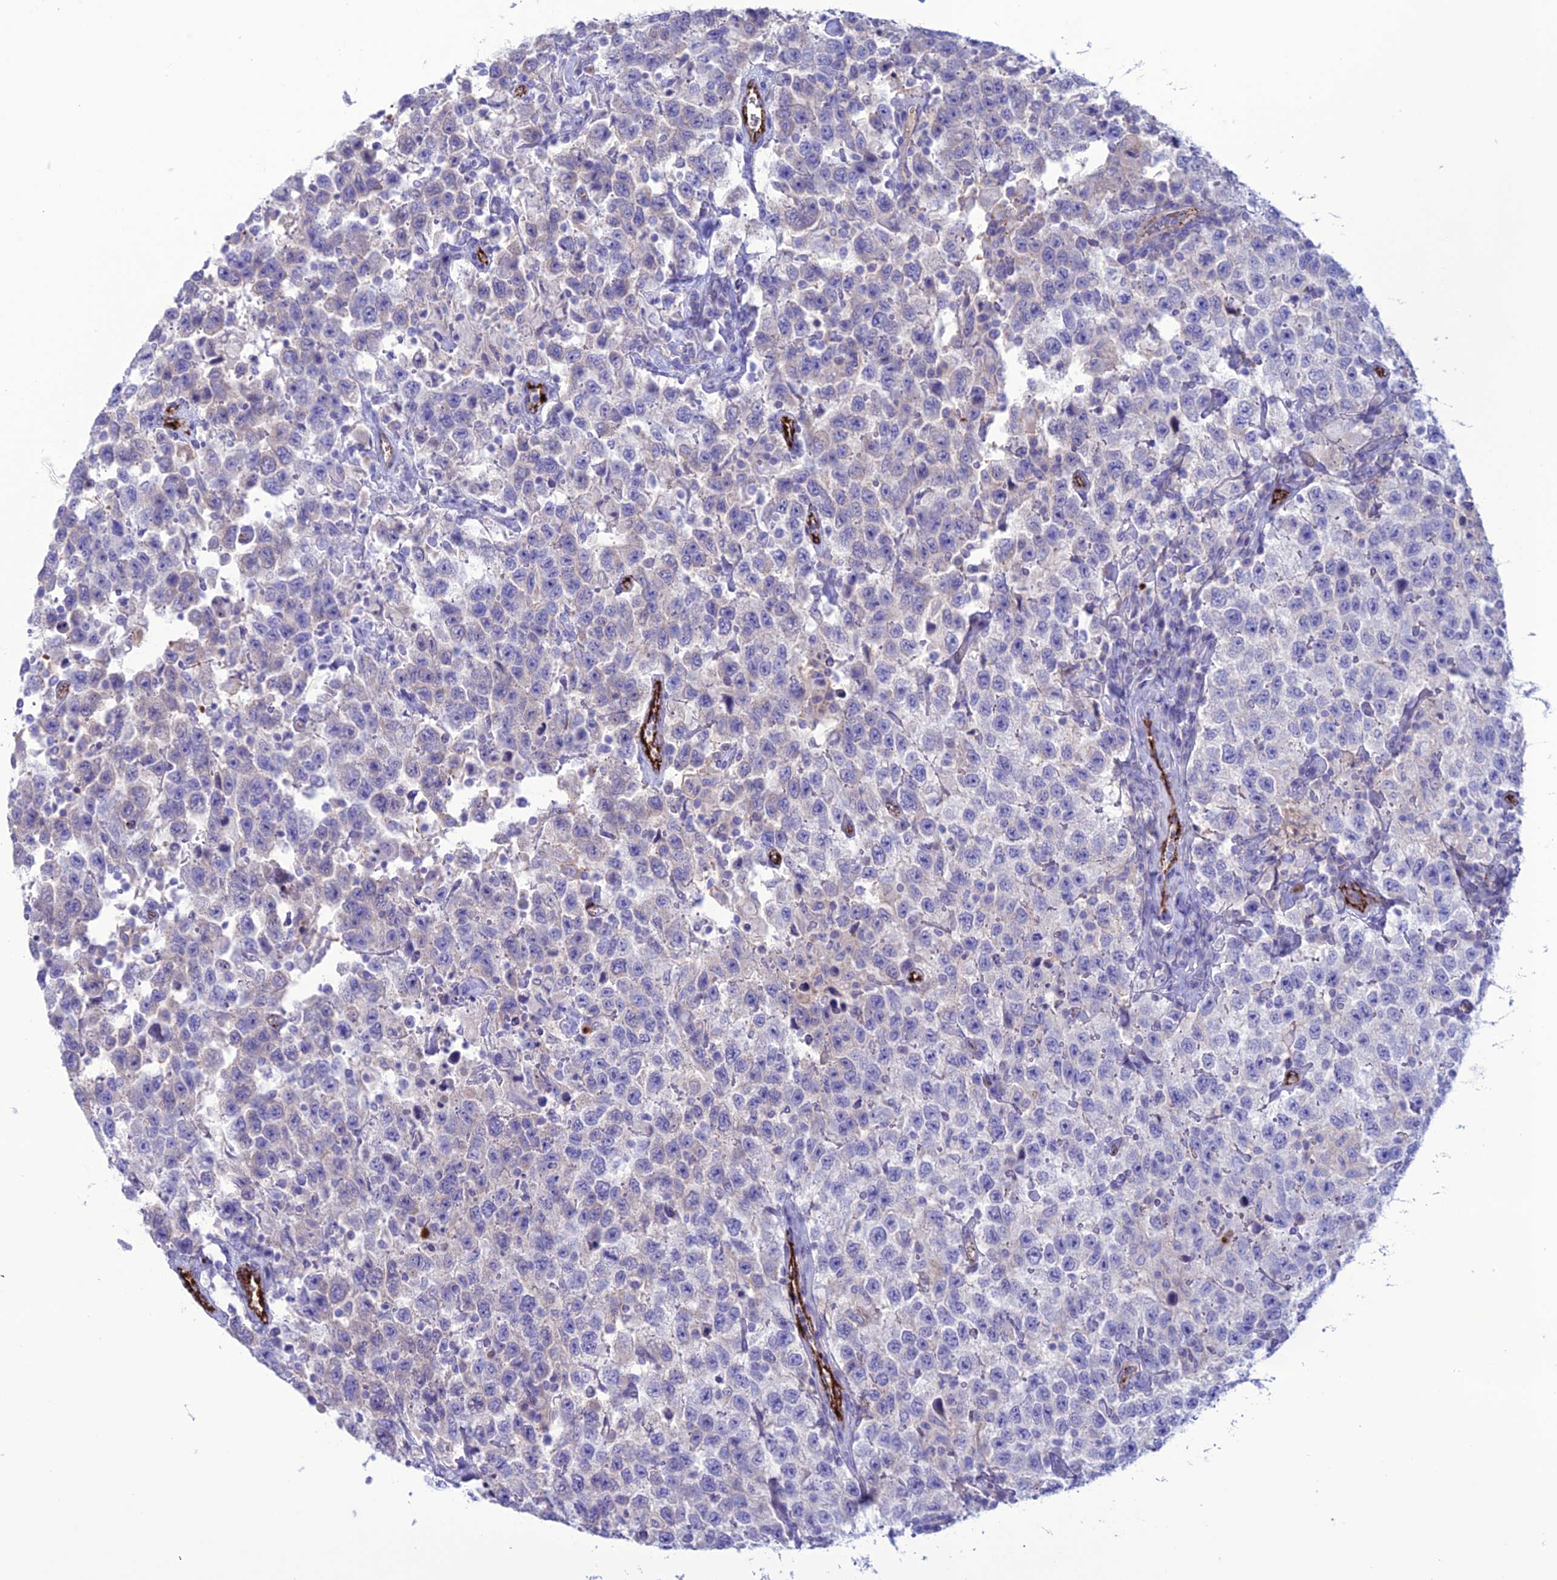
{"staining": {"intensity": "negative", "quantity": "none", "location": "none"}, "tissue": "testis cancer", "cell_type": "Tumor cells", "image_type": "cancer", "snomed": [{"axis": "morphology", "description": "Seminoma, NOS"}, {"axis": "topography", "description": "Testis"}], "caption": "A high-resolution photomicrograph shows IHC staining of seminoma (testis), which exhibits no significant expression in tumor cells.", "gene": "CDC42EP5", "patient": {"sex": "male", "age": 41}}